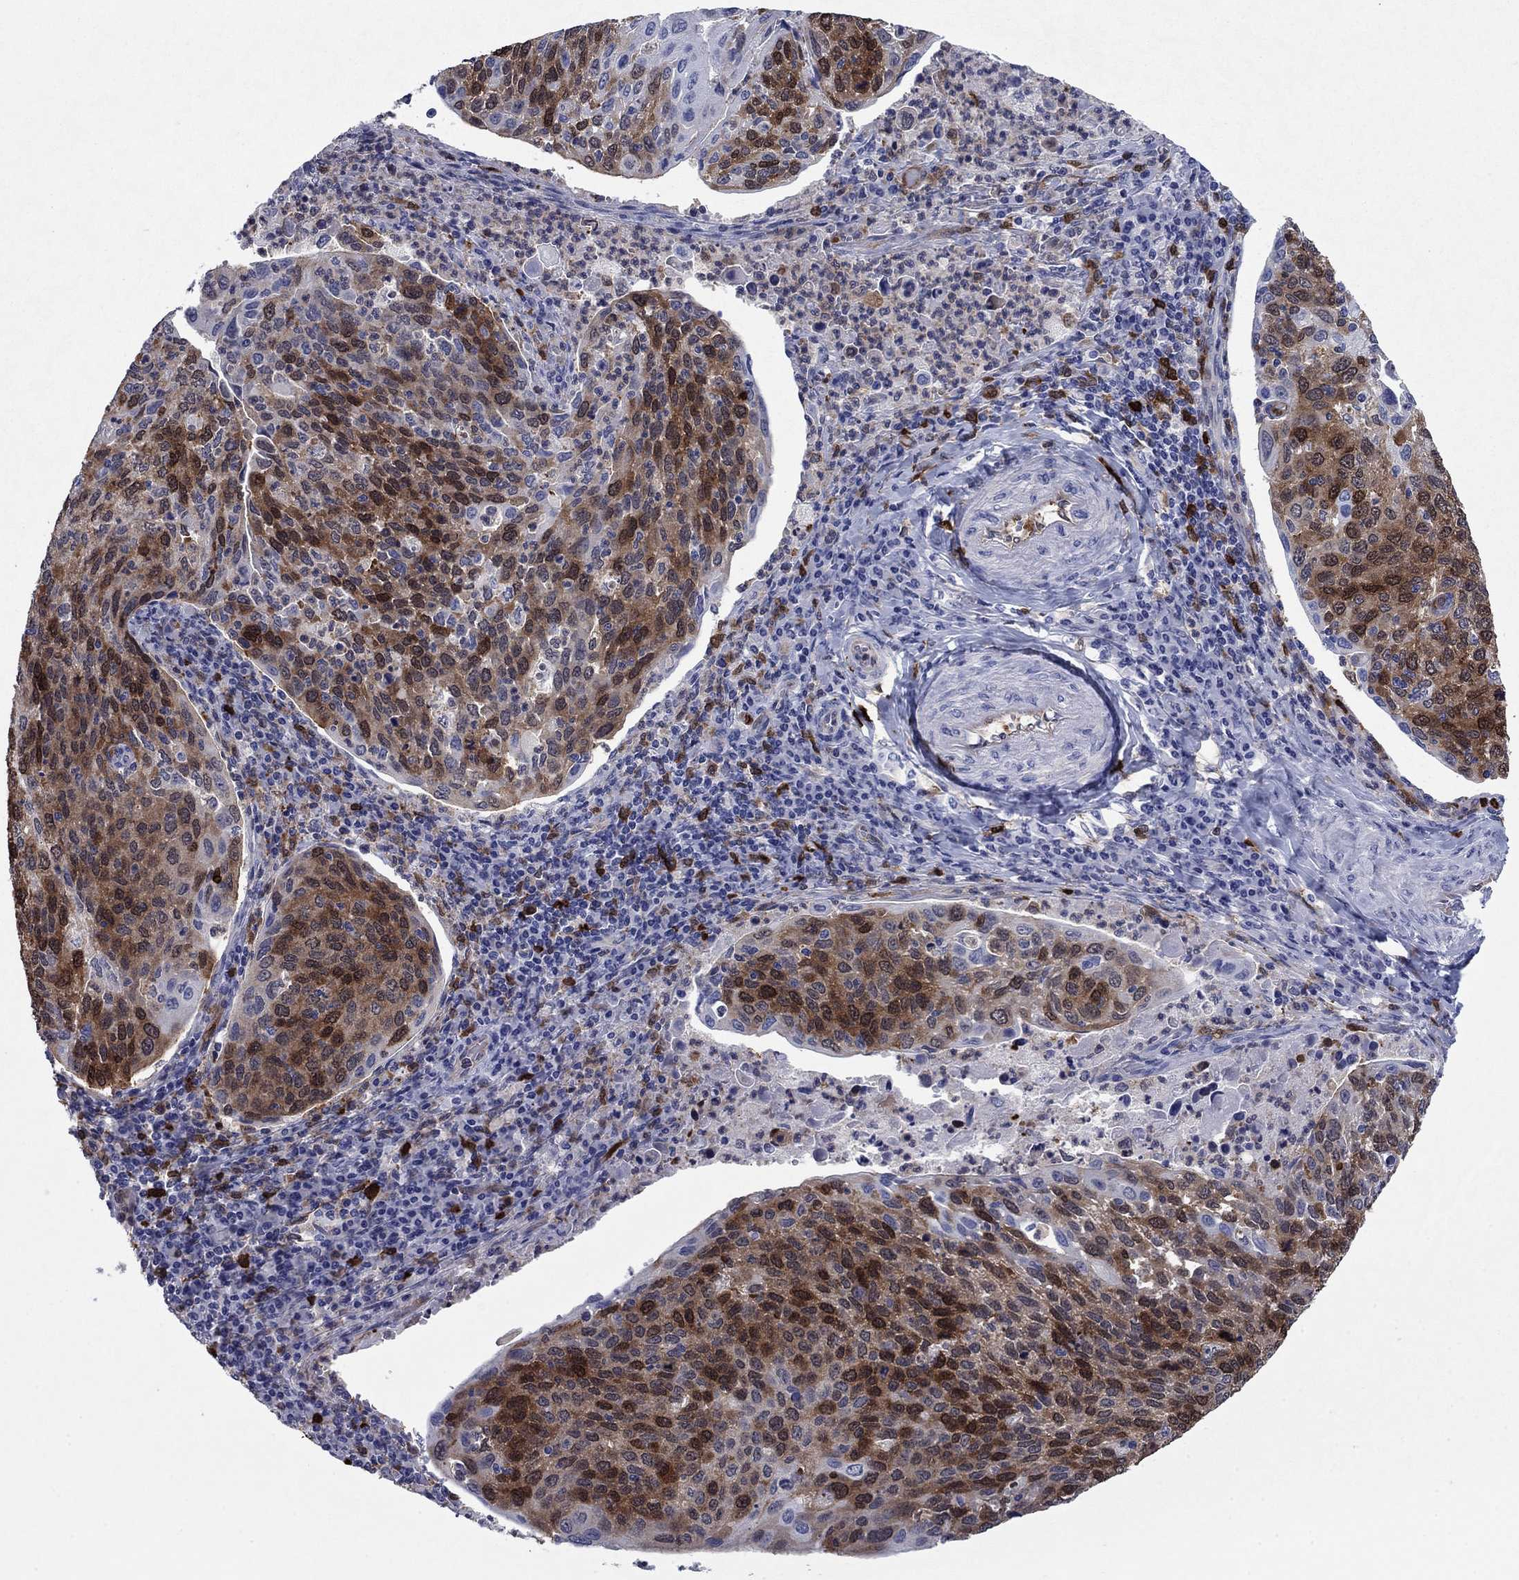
{"staining": {"intensity": "strong", "quantity": "25%-75%", "location": "cytoplasmic/membranous"}, "tissue": "cervical cancer", "cell_type": "Tumor cells", "image_type": "cancer", "snomed": [{"axis": "morphology", "description": "Squamous cell carcinoma, NOS"}, {"axis": "topography", "description": "Cervix"}], "caption": "Immunohistochemistry (IHC) (DAB (3,3'-diaminobenzidine)) staining of cervical cancer (squamous cell carcinoma) exhibits strong cytoplasmic/membranous protein positivity in about 25%-75% of tumor cells.", "gene": "STMN1", "patient": {"sex": "female", "age": 54}}